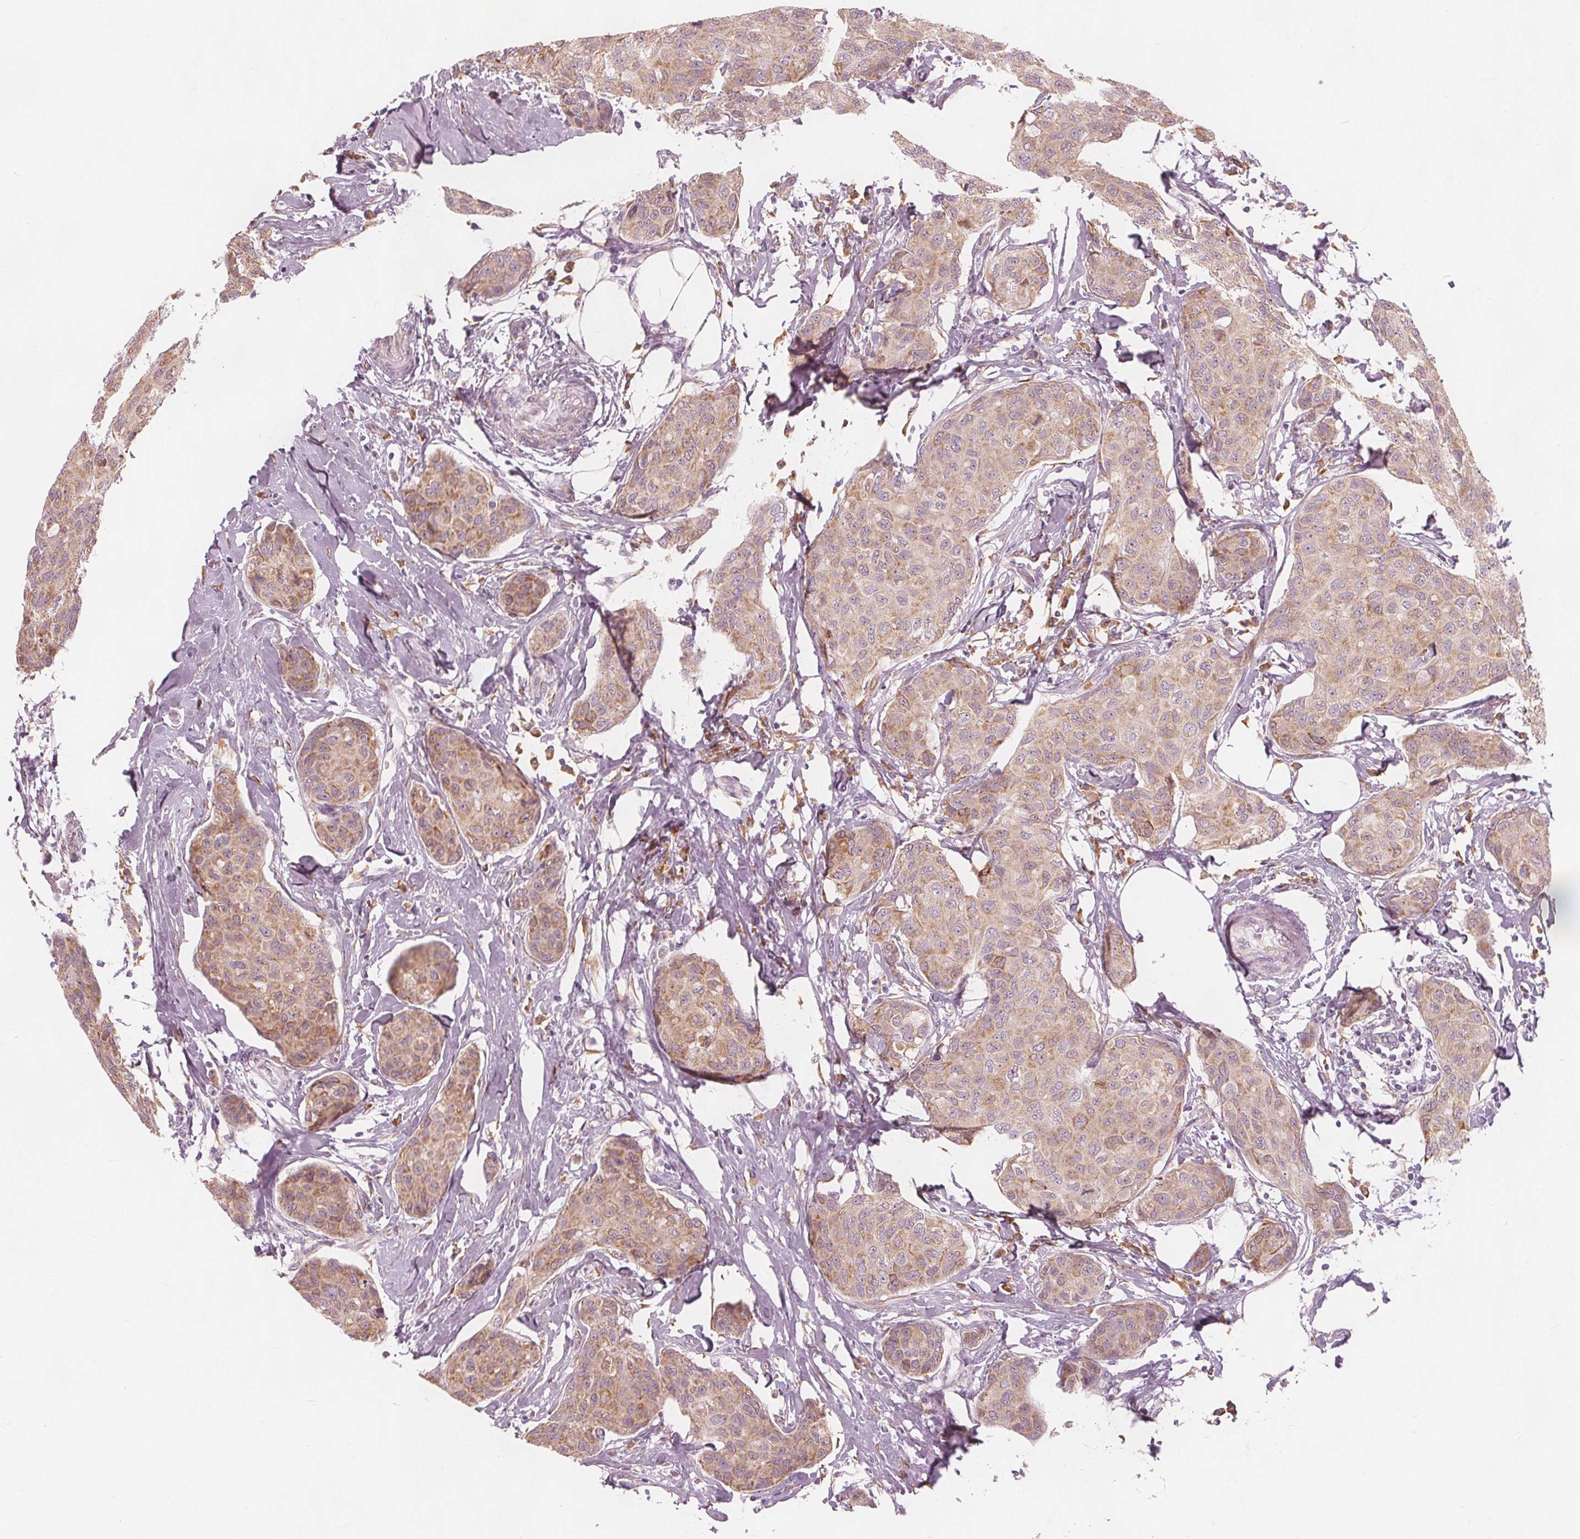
{"staining": {"intensity": "weak", "quantity": ">75%", "location": "cytoplasmic/membranous"}, "tissue": "breast cancer", "cell_type": "Tumor cells", "image_type": "cancer", "snomed": [{"axis": "morphology", "description": "Duct carcinoma"}, {"axis": "topography", "description": "Breast"}], "caption": "A photomicrograph showing weak cytoplasmic/membranous positivity in about >75% of tumor cells in breast intraductal carcinoma, as visualized by brown immunohistochemical staining.", "gene": "BRSK1", "patient": {"sex": "female", "age": 80}}